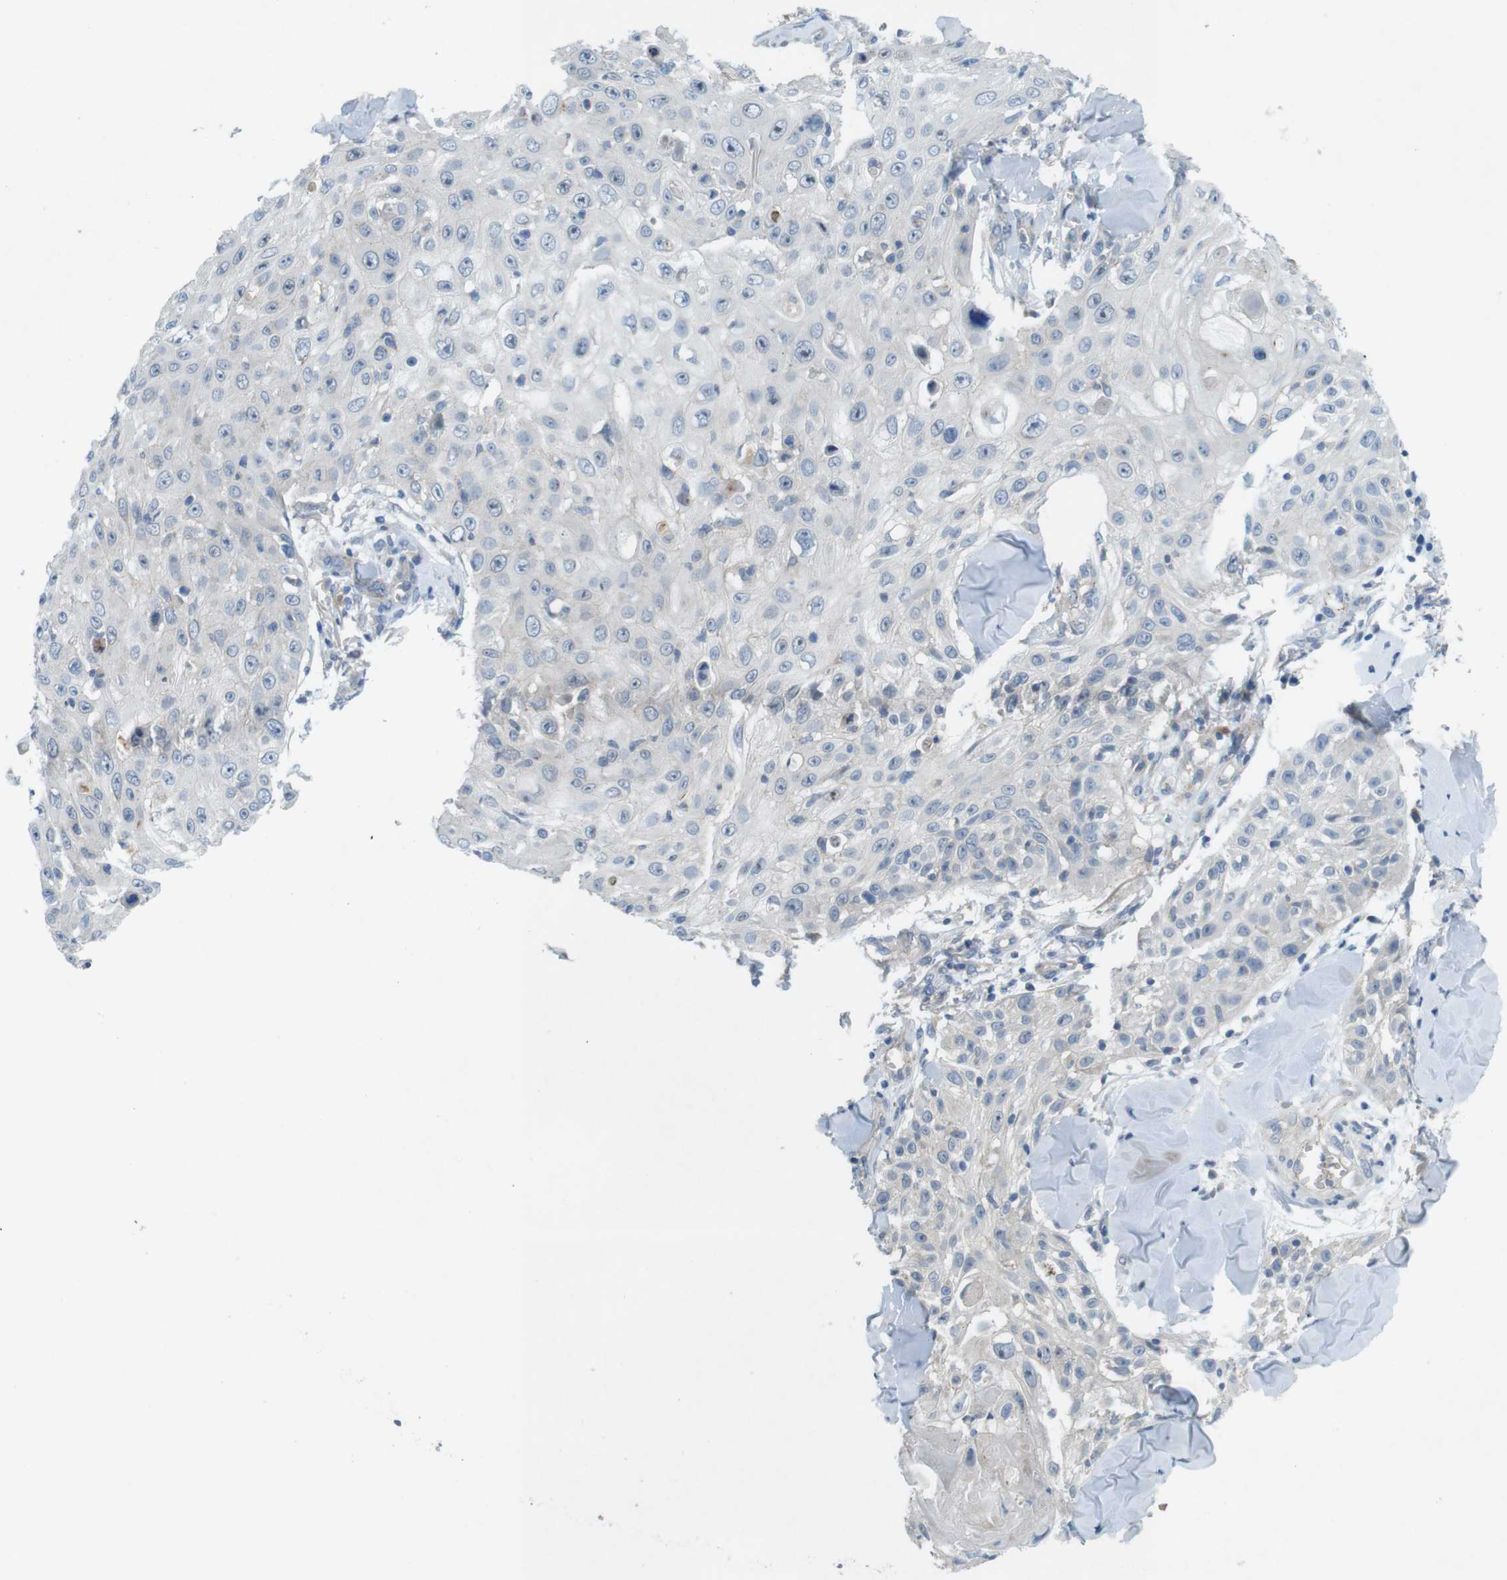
{"staining": {"intensity": "negative", "quantity": "none", "location": "none"}, "tissue": "skin cancer", "cell_type": "Tumor cells", "image_type": "cancer", "snomed": [{"axis": "morphology", "description": "Squamous cell carcinoma, NOS"}, {"axis": "topography", "description": "Skin"}], "caption": "This is an immunohistochemistry photomicrograph of skin cancer. There is no staining in tumor cells.", "gene": "TYW1", "patient": {"sex": "male", "age": 86}}